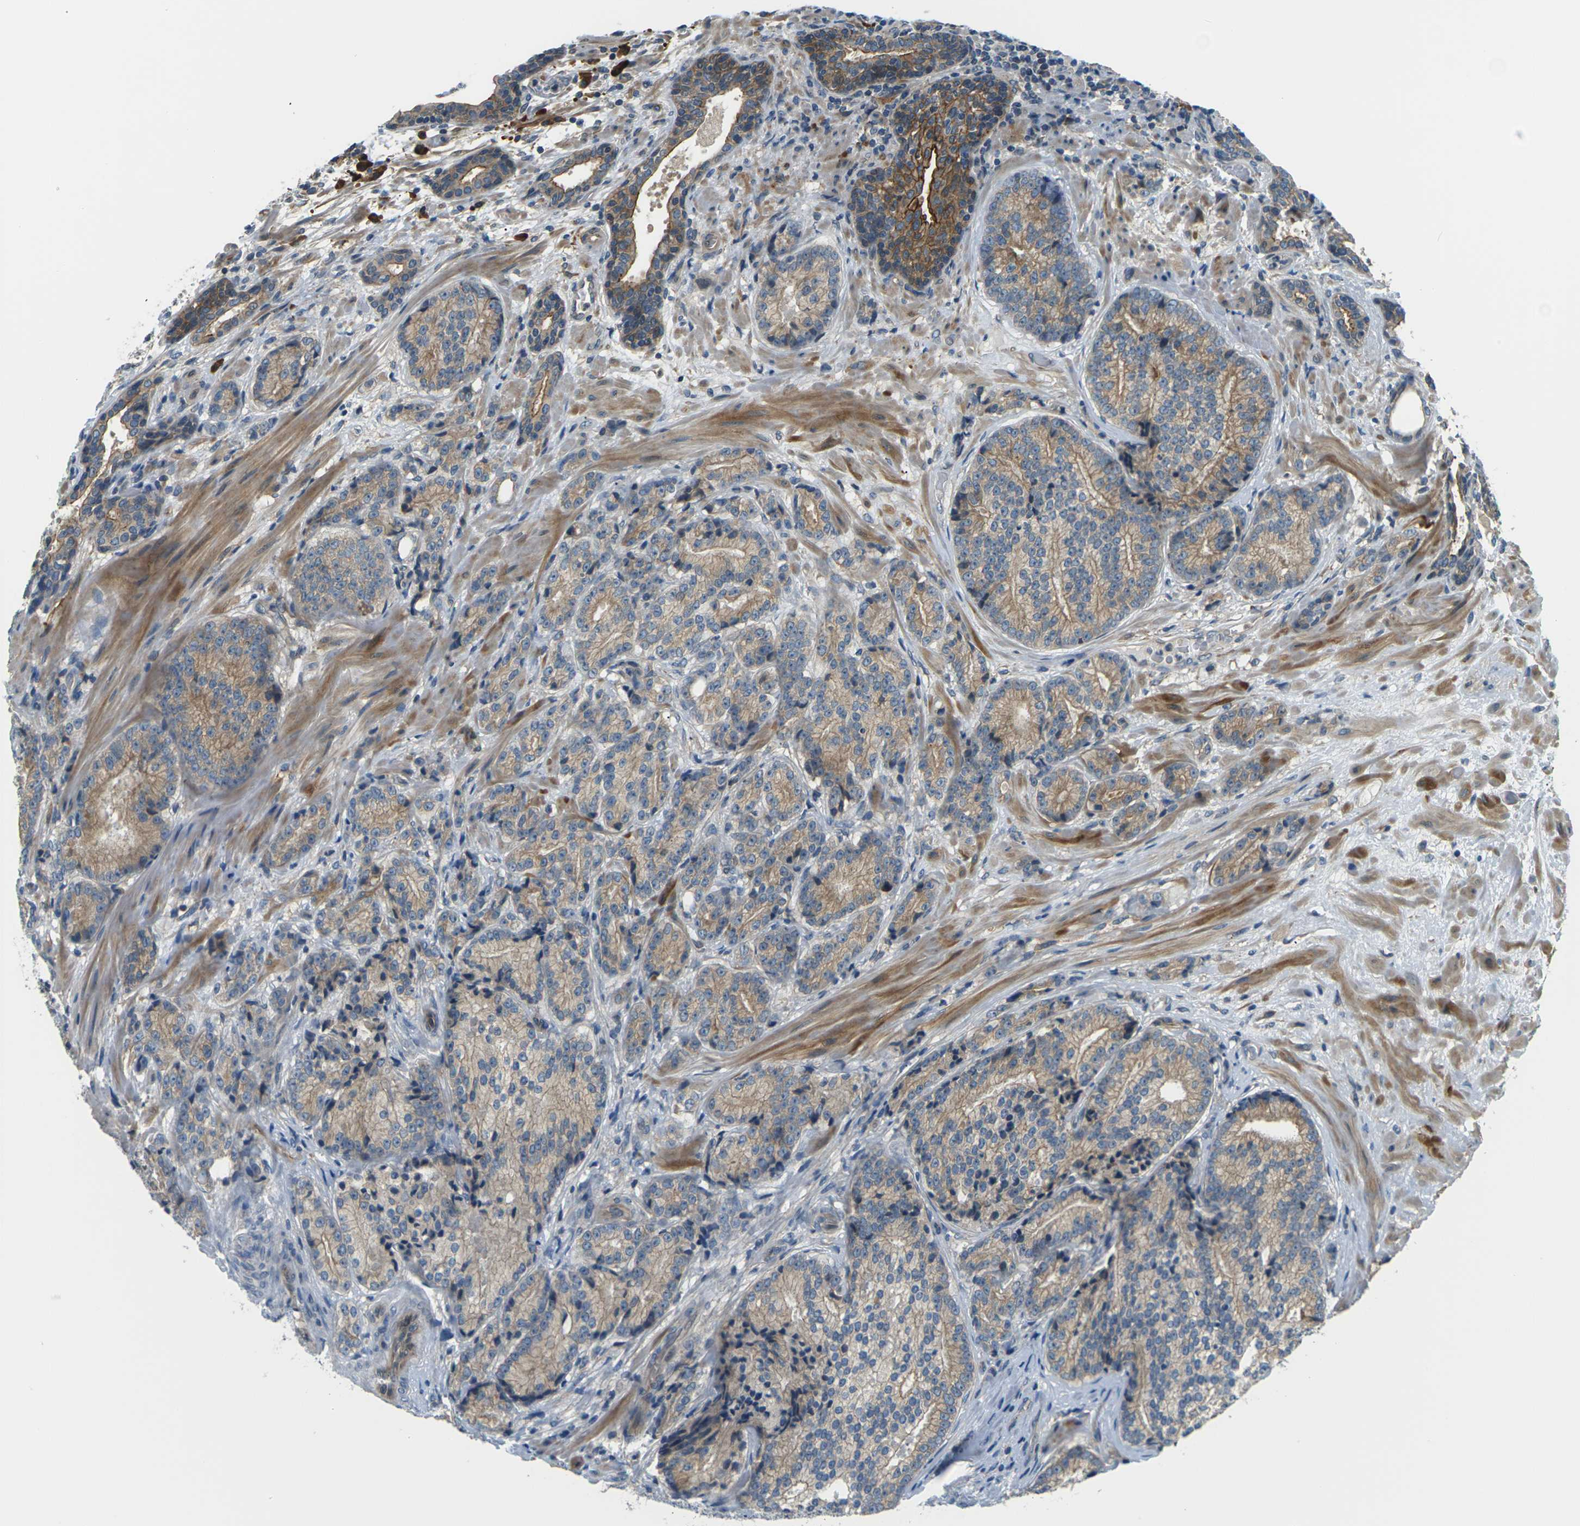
{"staining": {"intensity": "moderate", "quantity": ">75%", "location": "cytoplasmic/membranous"}, "tissue": "prostate cancer", "cell_type": "Tumor cells", "image_type": "cancer", "snomed": [{"axis": "morphology", "description": "Adenocarcinoma, High grade"}, {"axis": "topography", "description": "Prostate"}], "caption": "A brown stain labels moderate cytoplasmic/membranous expression of a protein in human prostate high-grade adenocarcinoma tumor cells.", "gene": "SLC13A3", "patient": {"sex": "male", "age": 61}}